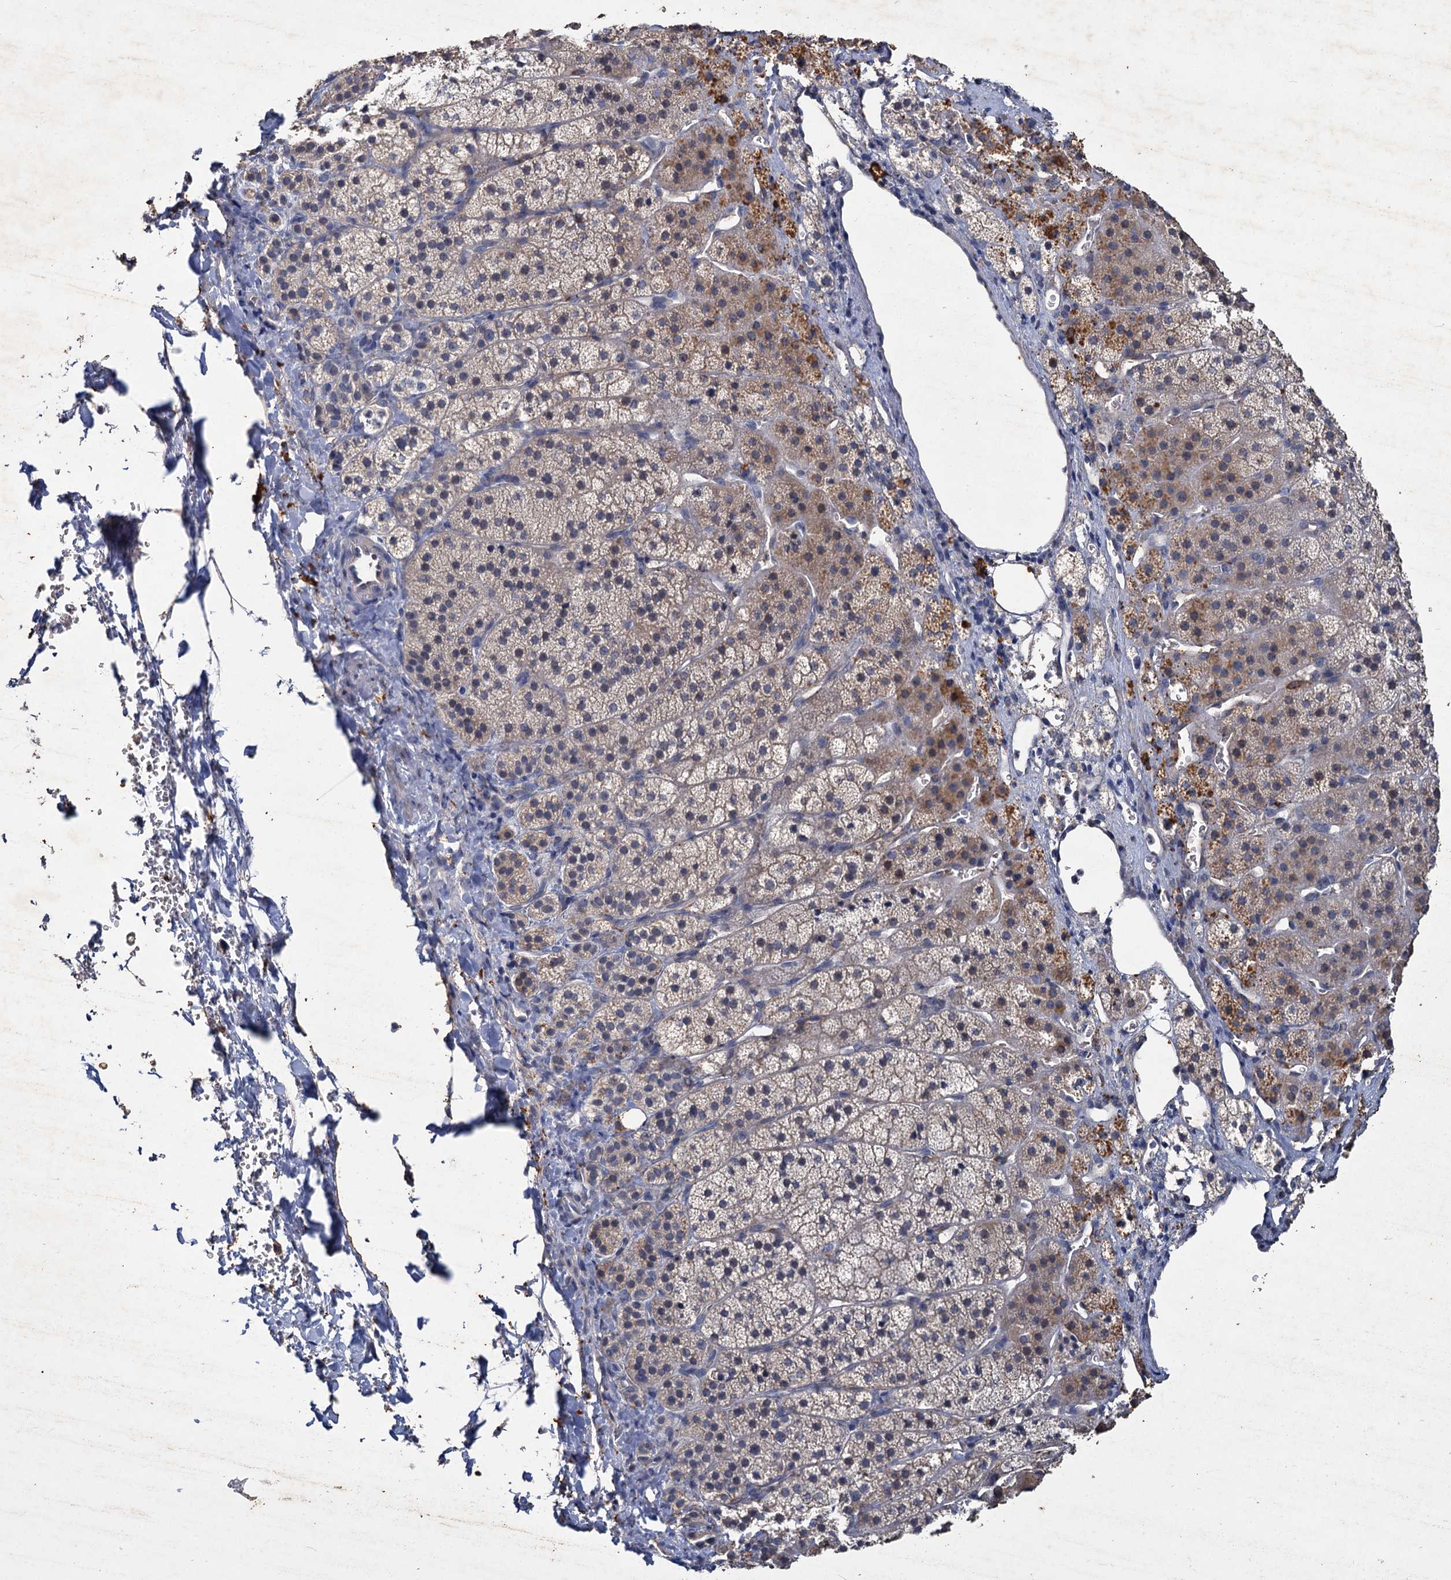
{"staining": {"intensity": "moderate", "quantity": "<25%", "location": "cytoplasmic/membranous"}, "tissue": "adrenal gland", "cell_type": "Glandular cells", "image_type": "normal", "snomed": [{"axis": "morphology", "description": "Normal tissue, NOS"}, {"axis": "topography", "description": "Adrenal gland"}], "caption": "DAB immunohistochemical staining of unremarkable adrenal gland shows moderate cytoplasmic/membranous protein positivity in approximately <25% of glandular cells. (brown staining indicates protein expression, while blue staining denotes nuclei).", "gene": "ATP9A", "patient": {"sex": "female", "age": 44}}